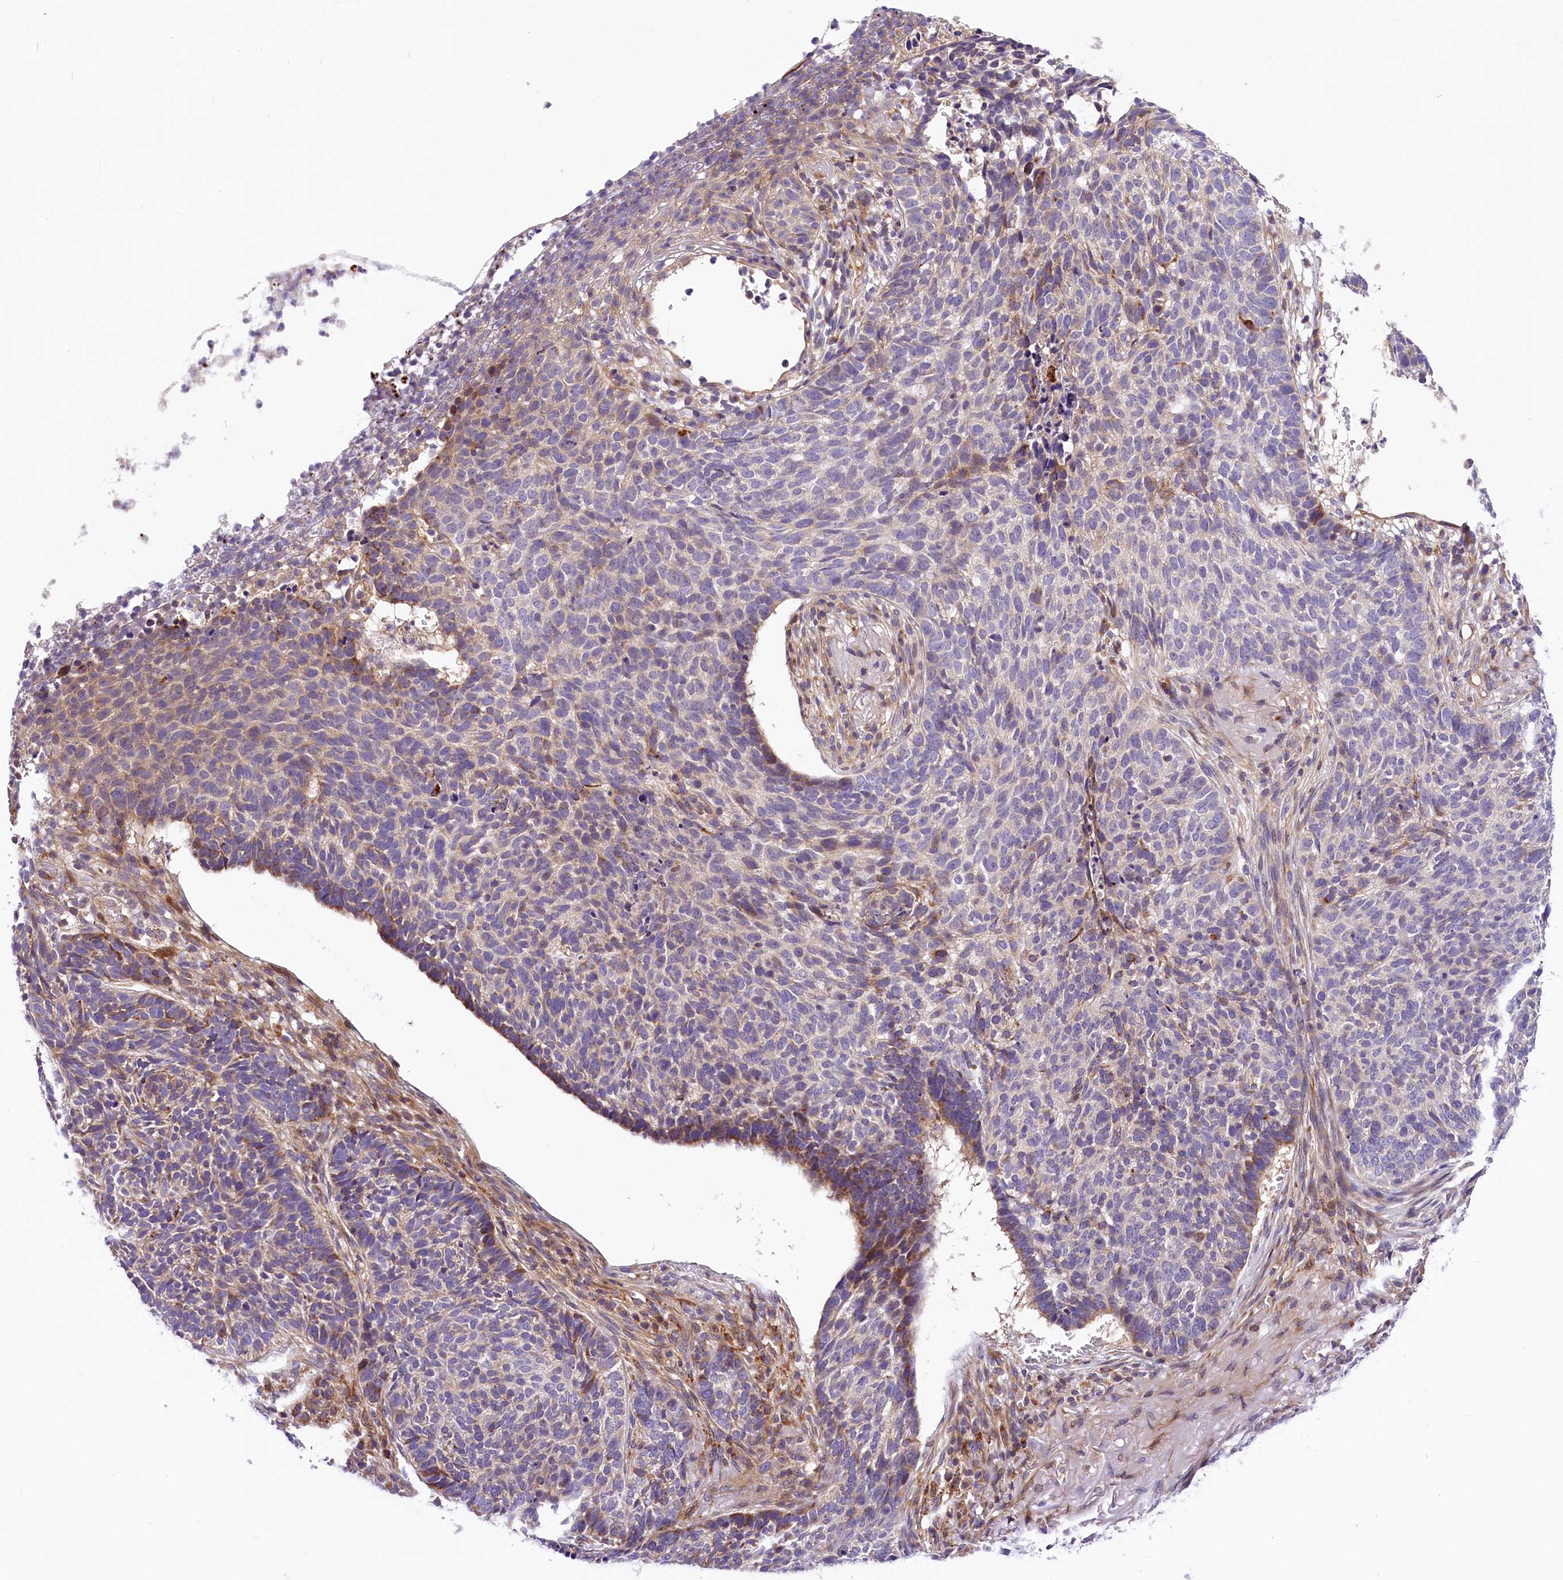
{"staining": {"intensity": "weak", "quantity": "<25%", "location": "cytoplasmic/membranous"}, "tissue": "skin cancer", "cell_type": "Tumor cells", "image_type": "cancer", "snomed": [{"axis": "morphology", "description": "Basal cell carcinoma"}, {"axis": "topography", "description": "Skin"}], "caption": "This histopathology image is of basal cell carcinoma (skin) stained with immunohistochemistry (IHC) to label a protein in brown with the nuclei are counter-stained blue. There is no staining in tumor cells. (Stains: DAB (3,3'-diaminobenzidine) immunohistochemistry with hematoxylin counter stain, Microscopy: brightfield microscopy at high magnification).", "gene": "ARMC6", "patient": {"sex": "male", "age": 85}}